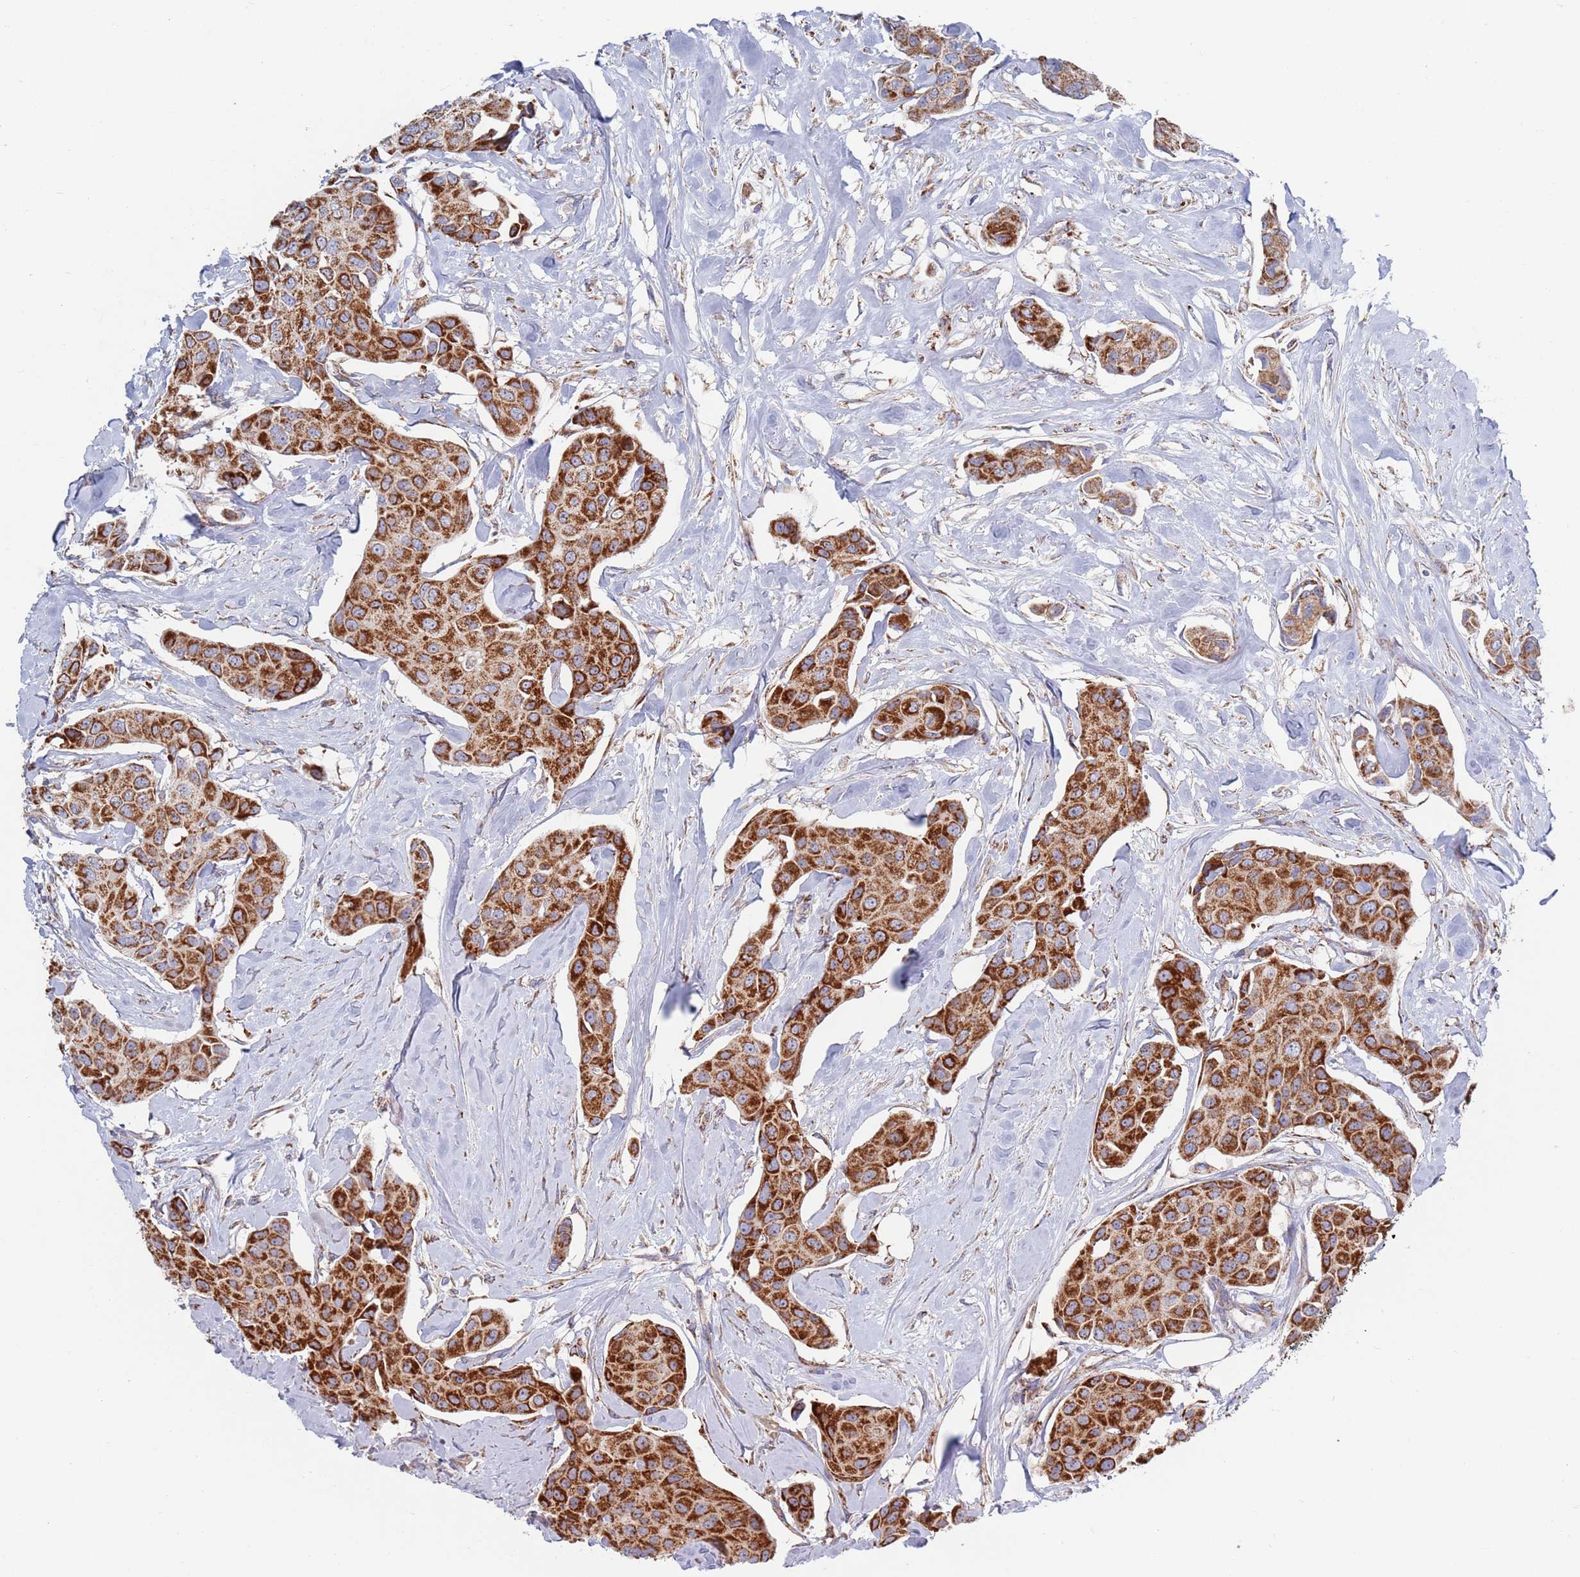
{"staining": {"intensity": "strong", "quantity": ">75%", "location": "cytoplasmic/membranous"}, "tissue": "breast cancer", "cell_type": "Tumor cells", "image_type": "cancer", "snomed": [{"axis": "morphology", "description": "Duct carcinoma"}, {"axis": "topography", "description": "Breast"}, {"axis": "topography", "description": "Lymph node"}], "caption": "This is an image of IHC staining of breast cancer (invasive ductal carcinoma), which shows strong expression in the cytoplasmic/membranous of tumor cells.", "gene": "CHCHD6", "patient": {"sex": "female", "age": 80}}